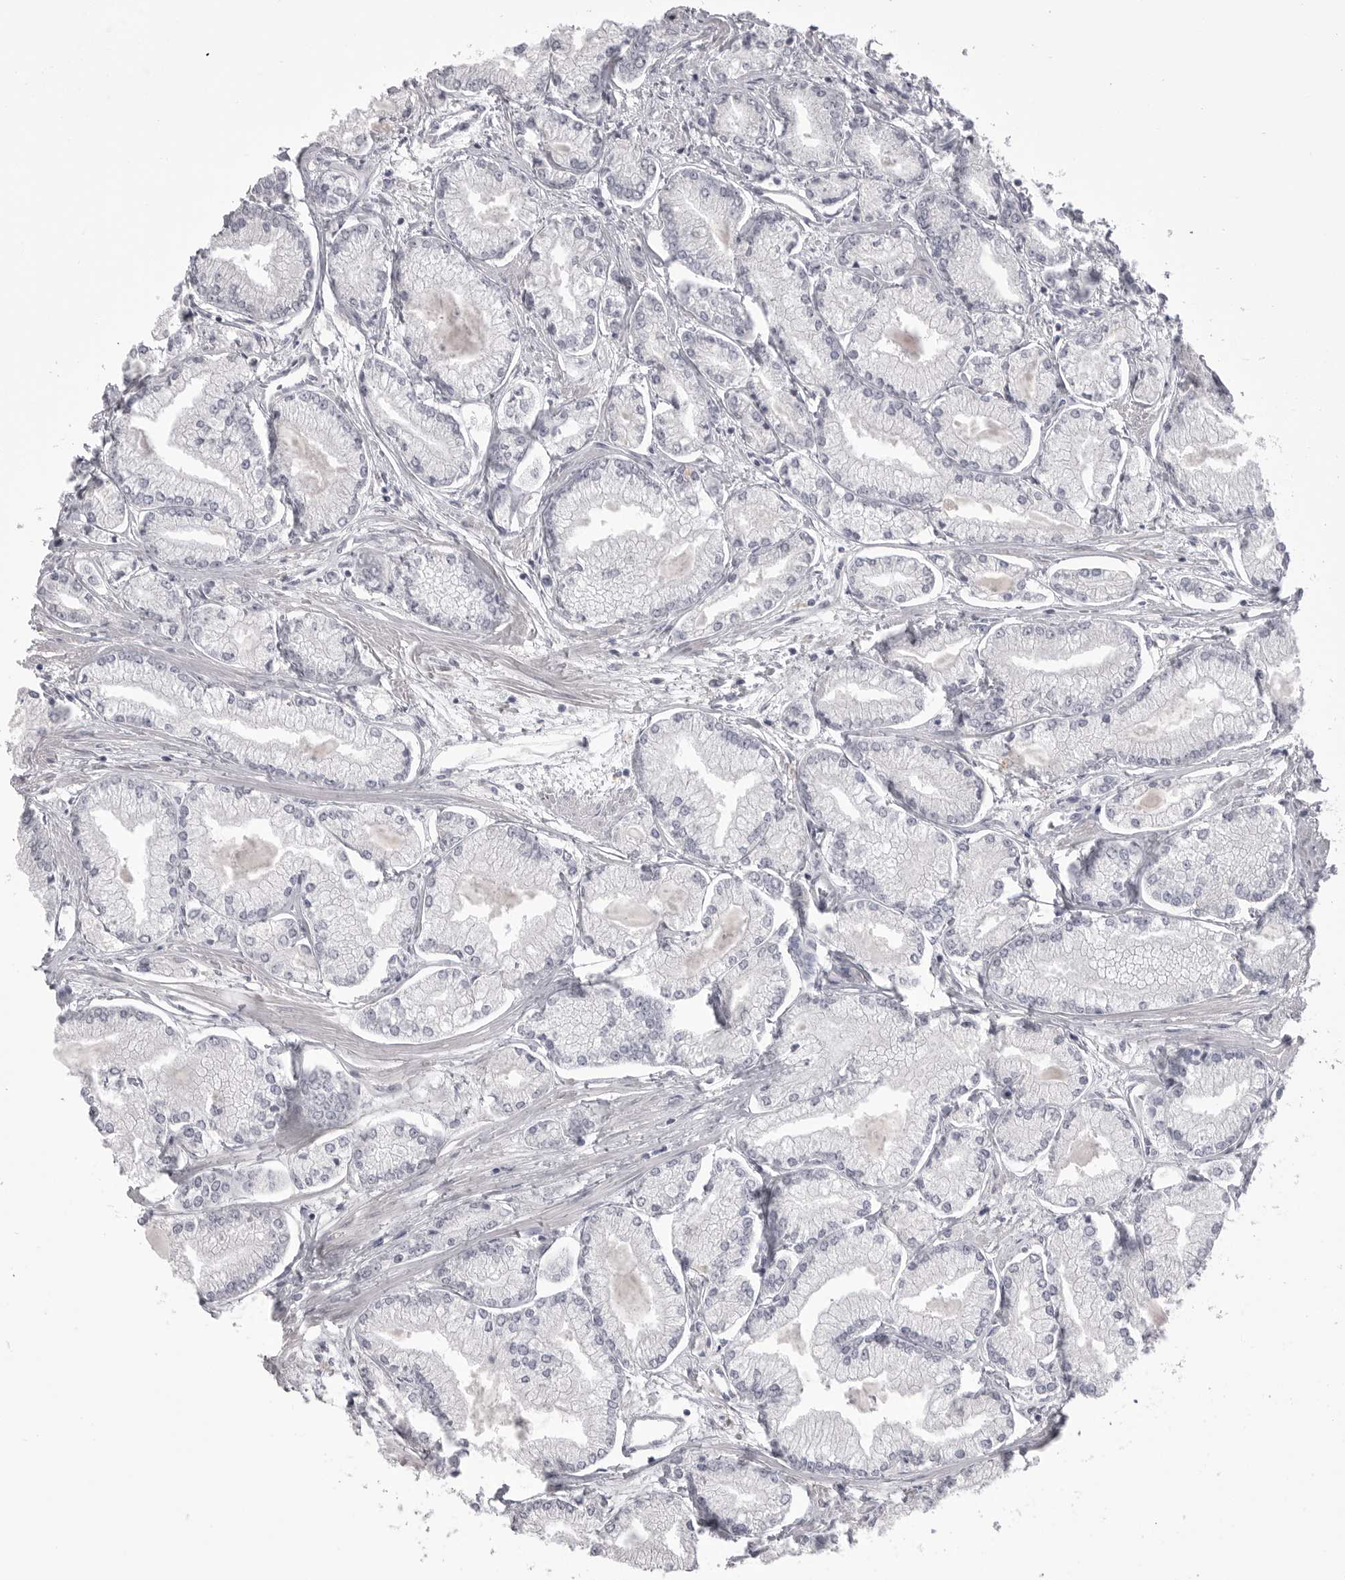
{"staining": {"intensity": "negative", "quantity": "none", "location": "none"}, "tissue": "prostate cancer", "cell_type": "Tumor cells", "image_type": "cancer", "snomed": [{"axis": "morphology", "description": "Adenocarcinoma, Low grade"}, {"axis": "topography", "description": "Prostate"}], "caption": "Tumor cells show no significant protein expression in prostate adenocarcinoma (low-grade).", "gene": "SERPING1", "patient": {"sex": "male", "age": 52}}